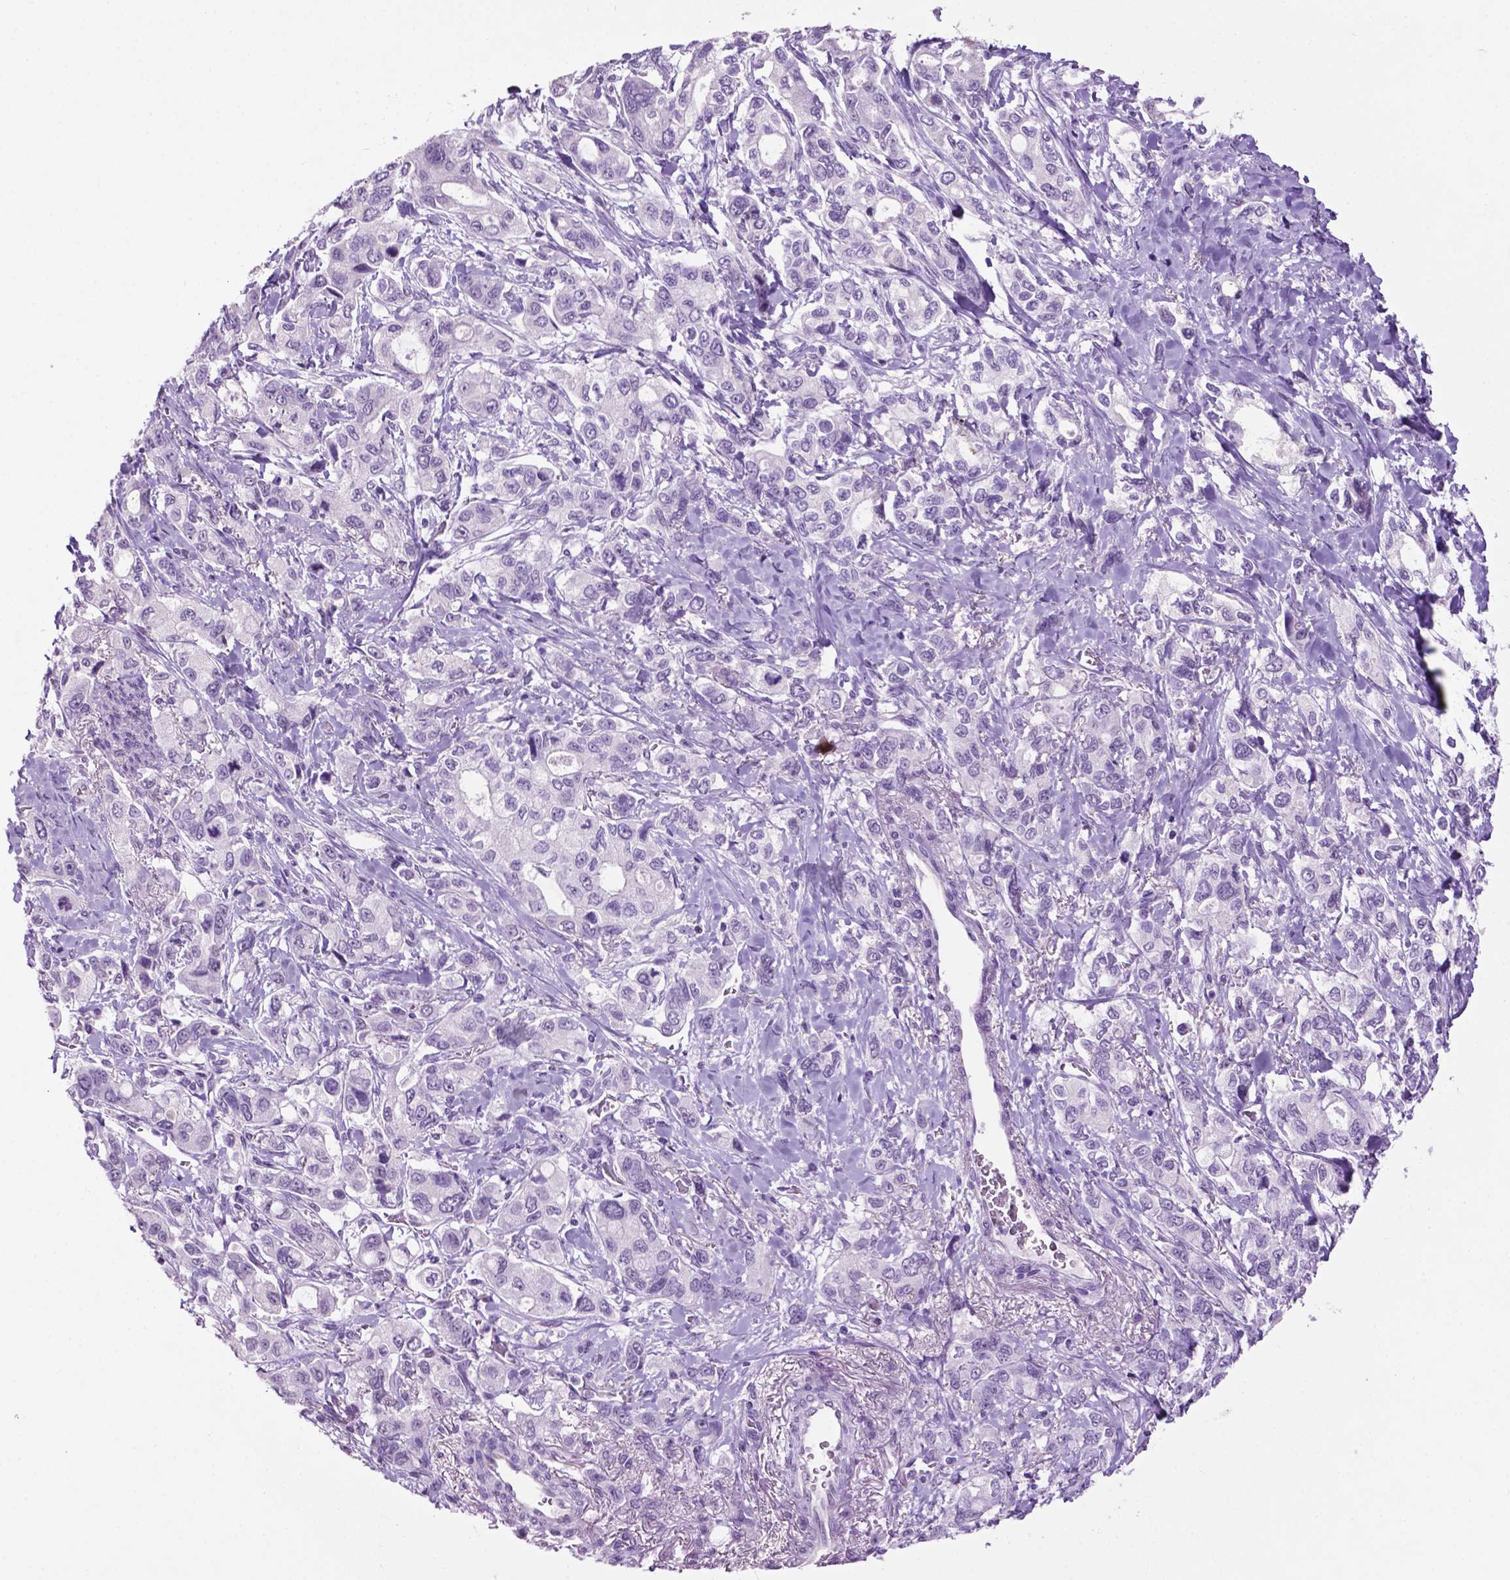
{"staining": {"intensity": "negative", "quantity": "none", "location": "none"}, "tissue": "stomach cancer", "cell_type": "Tumor cells", "image_type": "cancer", "snomed": [{"axis": "morphology", "description": "Adenocarcinoma, NOS"}, {"axis": "topography", "description": "Stomach"}], "caption": "Immunohistochemistry micrograph of adenocarcinoma (stomach) stained for a protein (brown), which exhibits no staining in tumor cells. The staining is performed using DAB brown chromogen with nuclei counter-stained in using hematoxylin.", "gene": "PHGR1", "patient": {"sex": "male", "age": 63}}